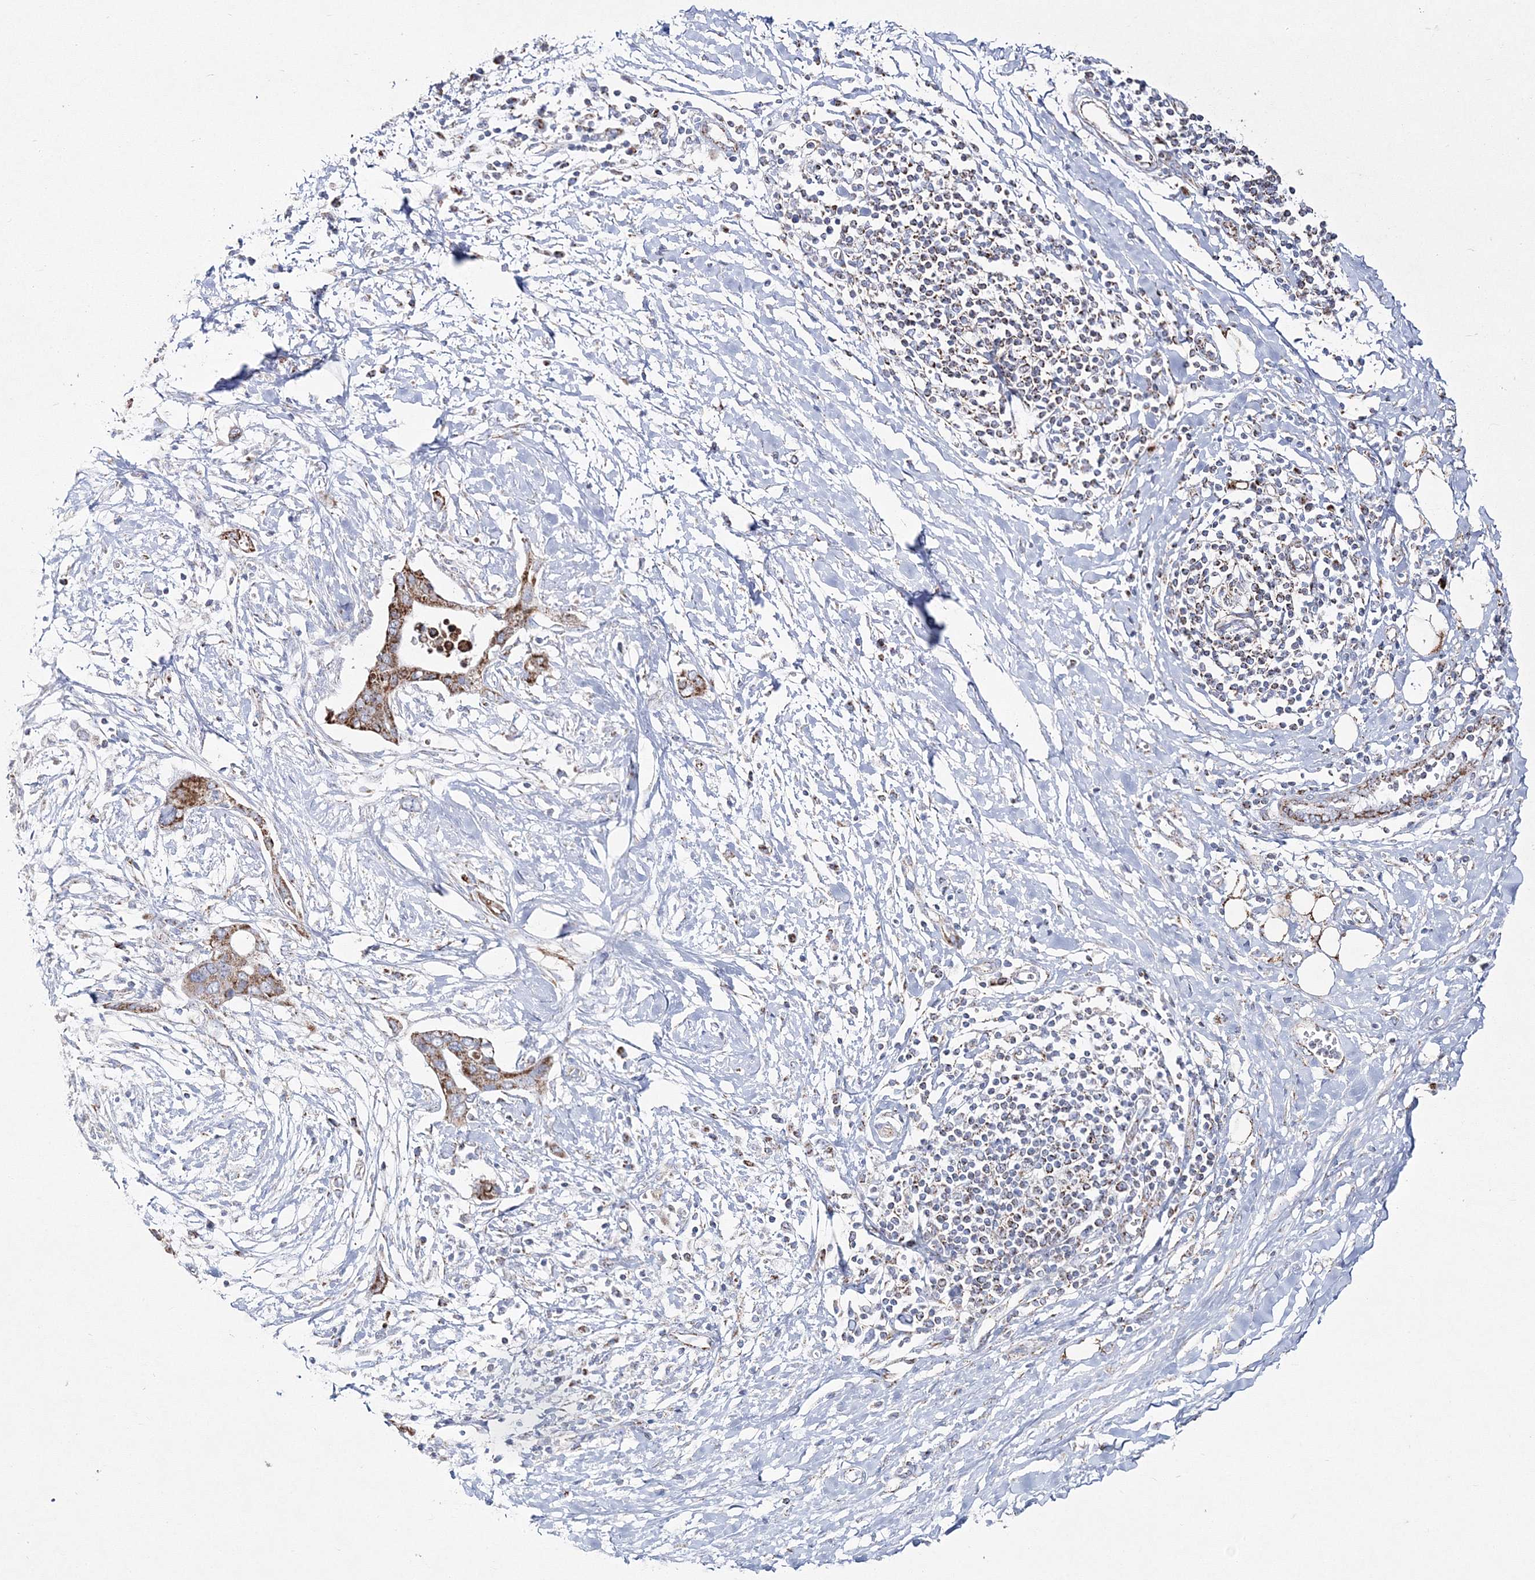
{"staining": {"intensity": "moderate", "quantity": ">75%", "location": "cytoplasmic/membranous"}, "tissue": "pancreatic cancer", "cell_type": "Tumor cells", "image_type": "cancer", "snomed": [{"axis": "morphology", "description": "Normal tissue, NOS"}, {"axis": "morphology", "description": "Adenocarcinoma, NOS"}, {"axis": "topography", "description": "Pancreas"}, {"axis": "topography", "description": "Peripheral nerve tissue"}], "caption": "A brown stain highlights moderate cytoplasmic/membranous expression of a protein in human pancreatic cancer tumor cells.", "gene": "HIBCH", "patient": {"sex": "male", "age": 59}}